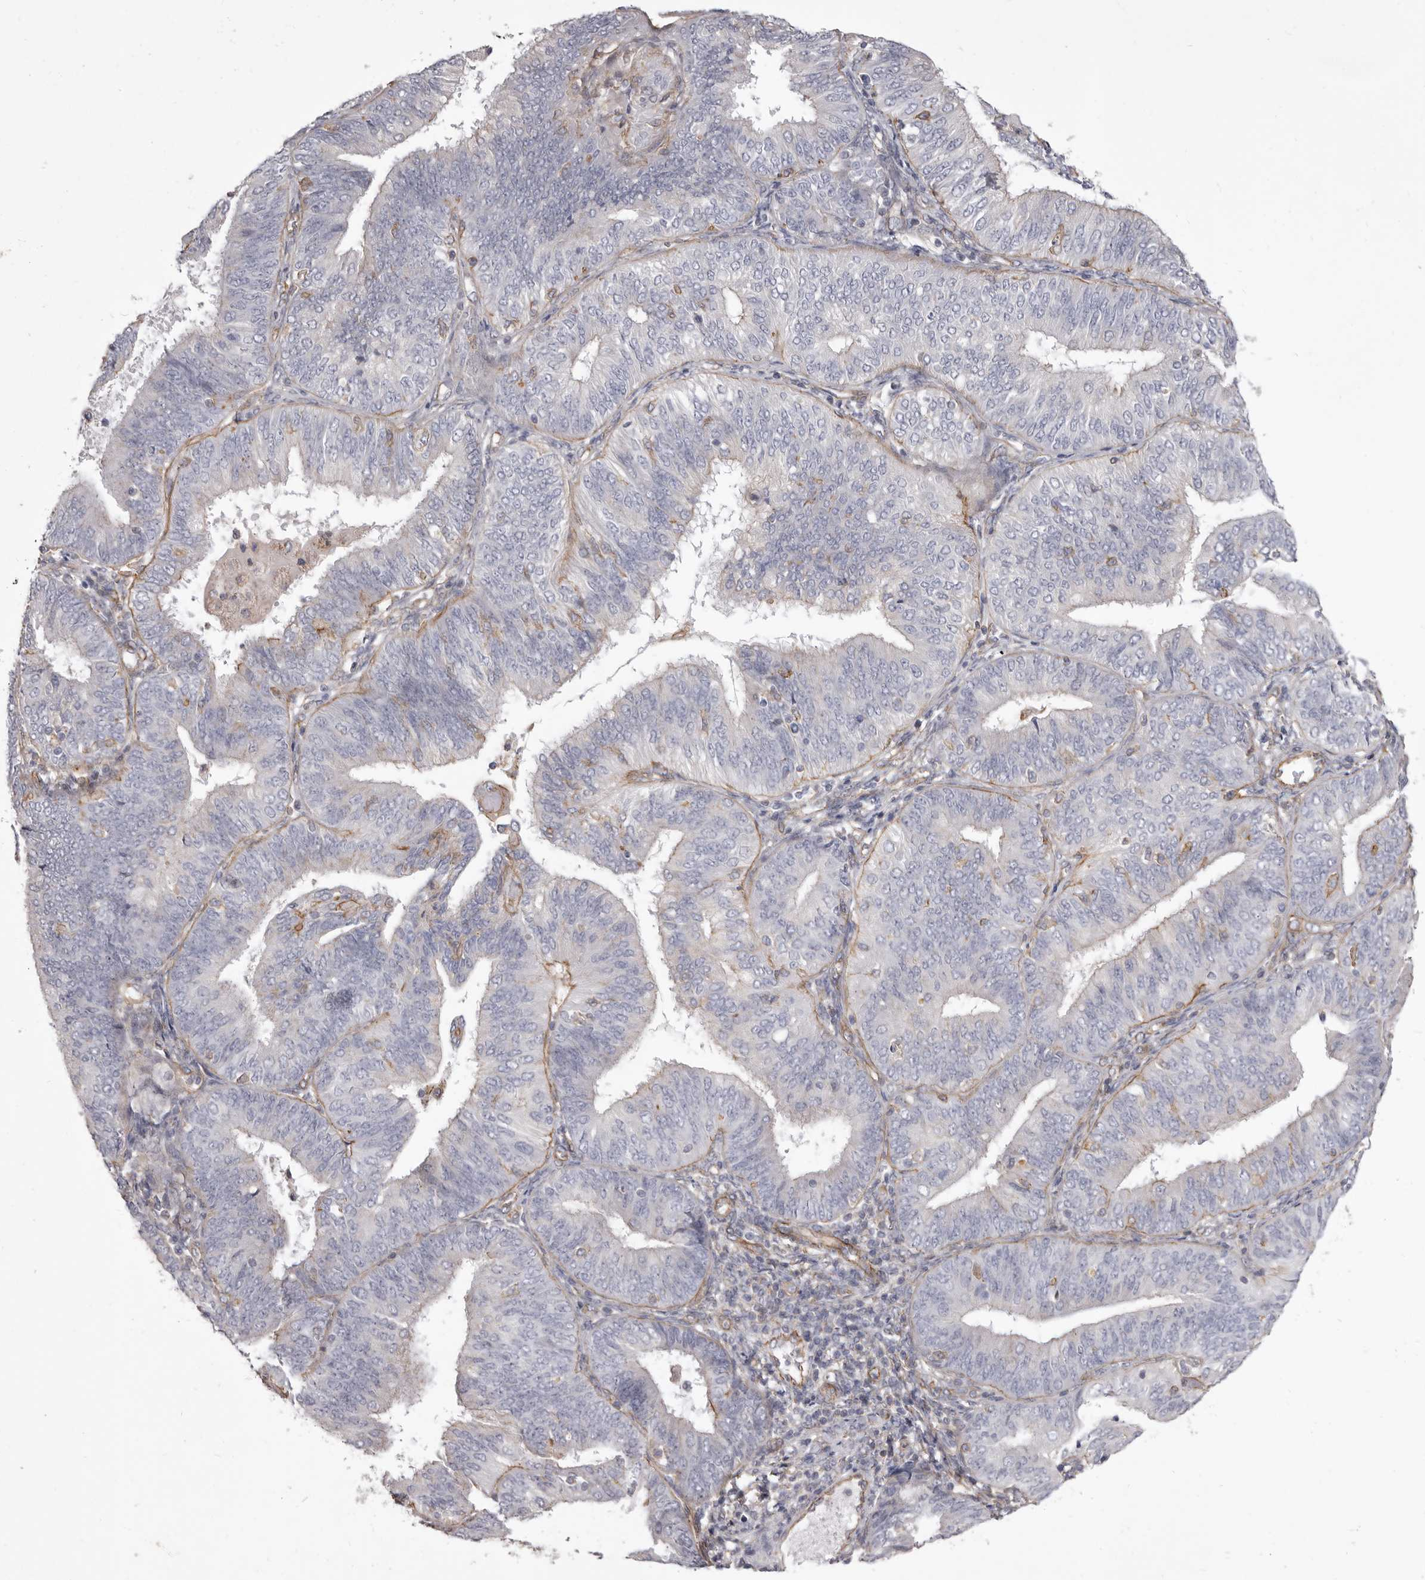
{"staining": {"intensity": "negative", "quantity": "none", "location": "none"}, "tissue": "endometrial cancer", "cell_type": "Tumor cells", "image_type": "cancer", "snomed": [{"axis": "morphology", "description": "Adenocarcinoma, NOS"}, {"axis": "topography", "description": "Endometrium"}], "caption": "Photomicrograph shows no protein positivity in tumor cells of endometrial adenocarcinoma tissue.", "gene": "P2RX6", "patient": {"sex": "female", "age": 58}}